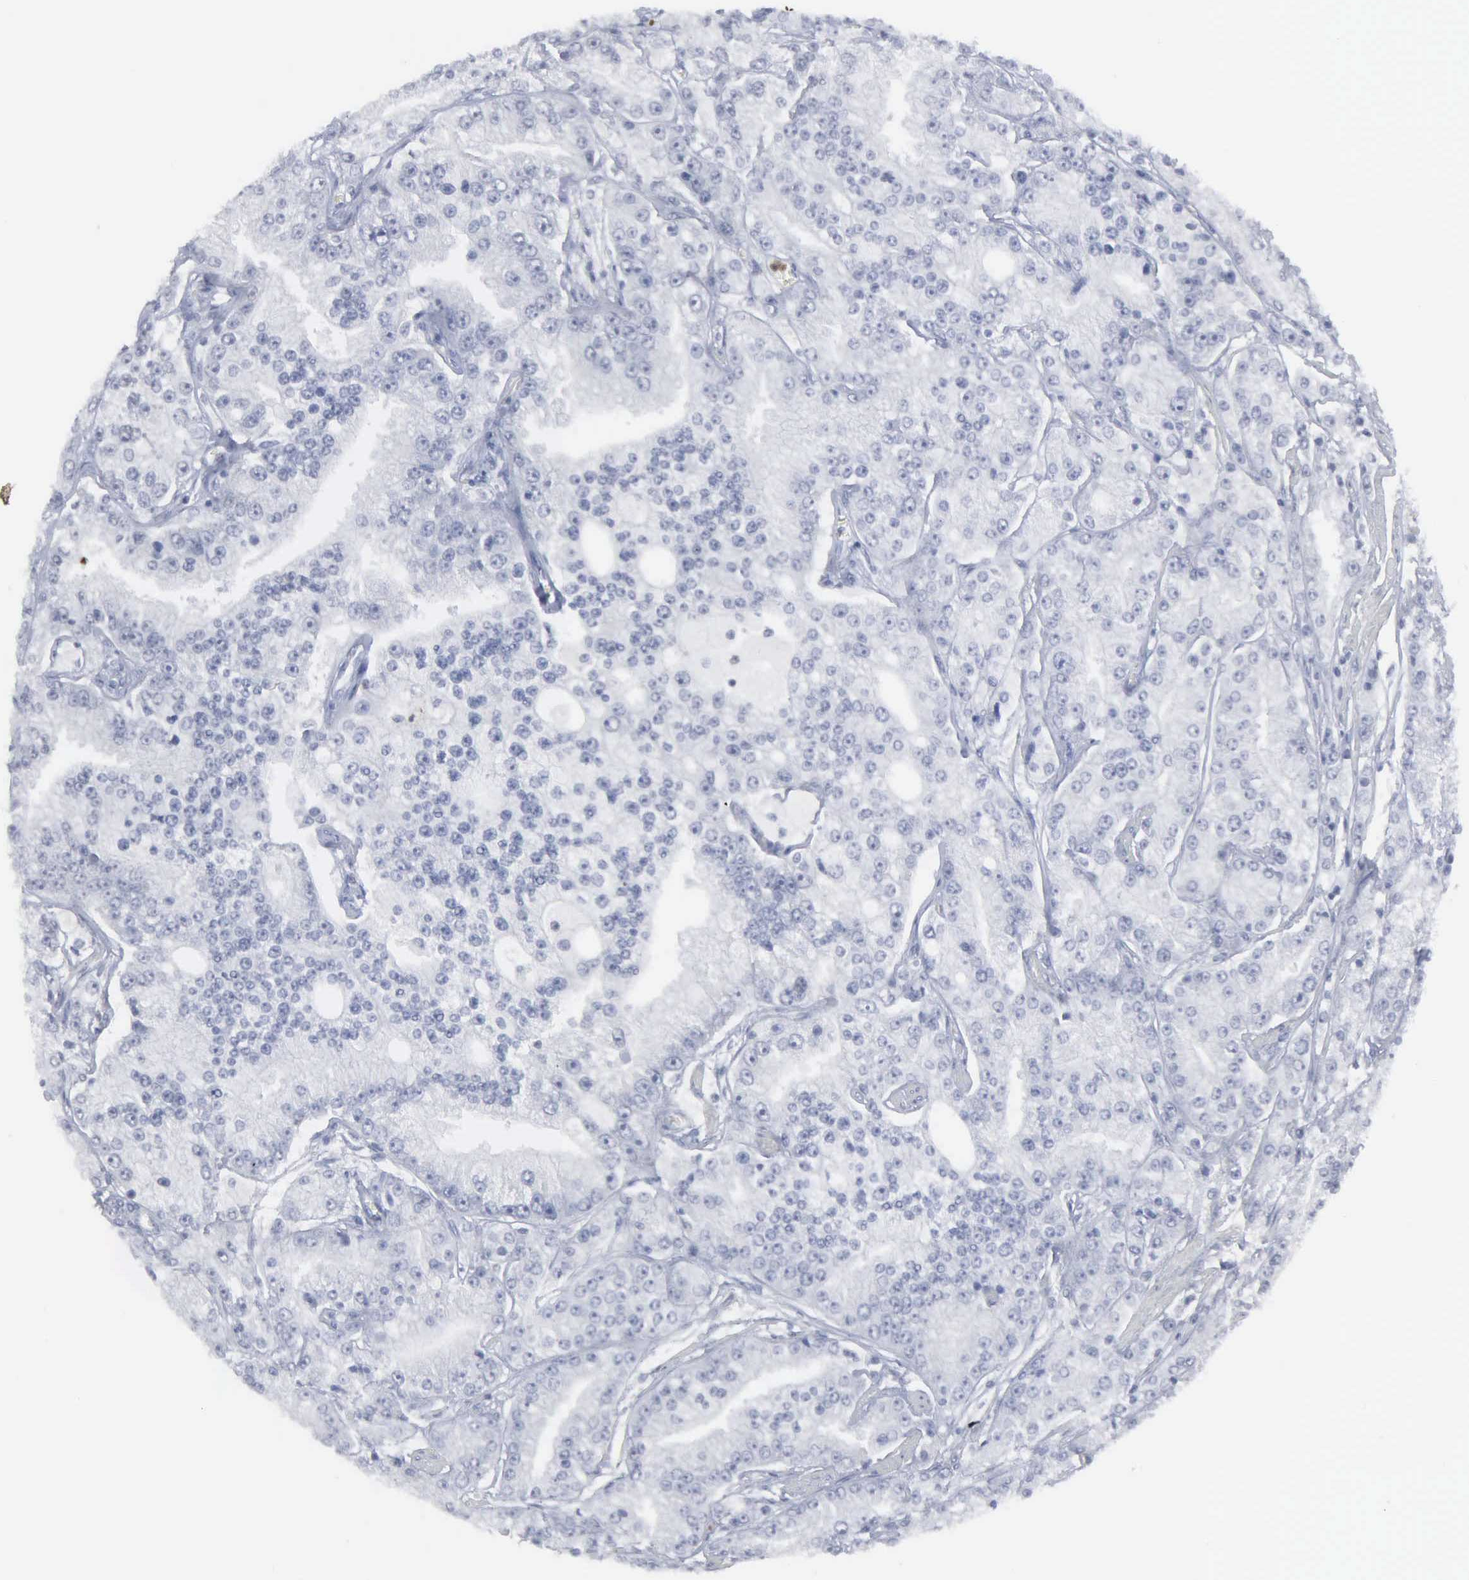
{"staining": {"intensity": "negative", "quantity": "none", "location": "none"}, "tissue": "prostate cancer", "cell_type": "Tumor cells", "image_type": "cancer", "snomed": [{"axis": "morphology", "description": "Adenocarcinoma, Medium grade"}, {"axis": "topography", "description": "Prostate"}], "caption": "Protein analysis of prostate cancer demonstrates no significant positivity in tumor cells.", "gene": "SPIN3", "patient": {"sex": "male", "age": 72}}